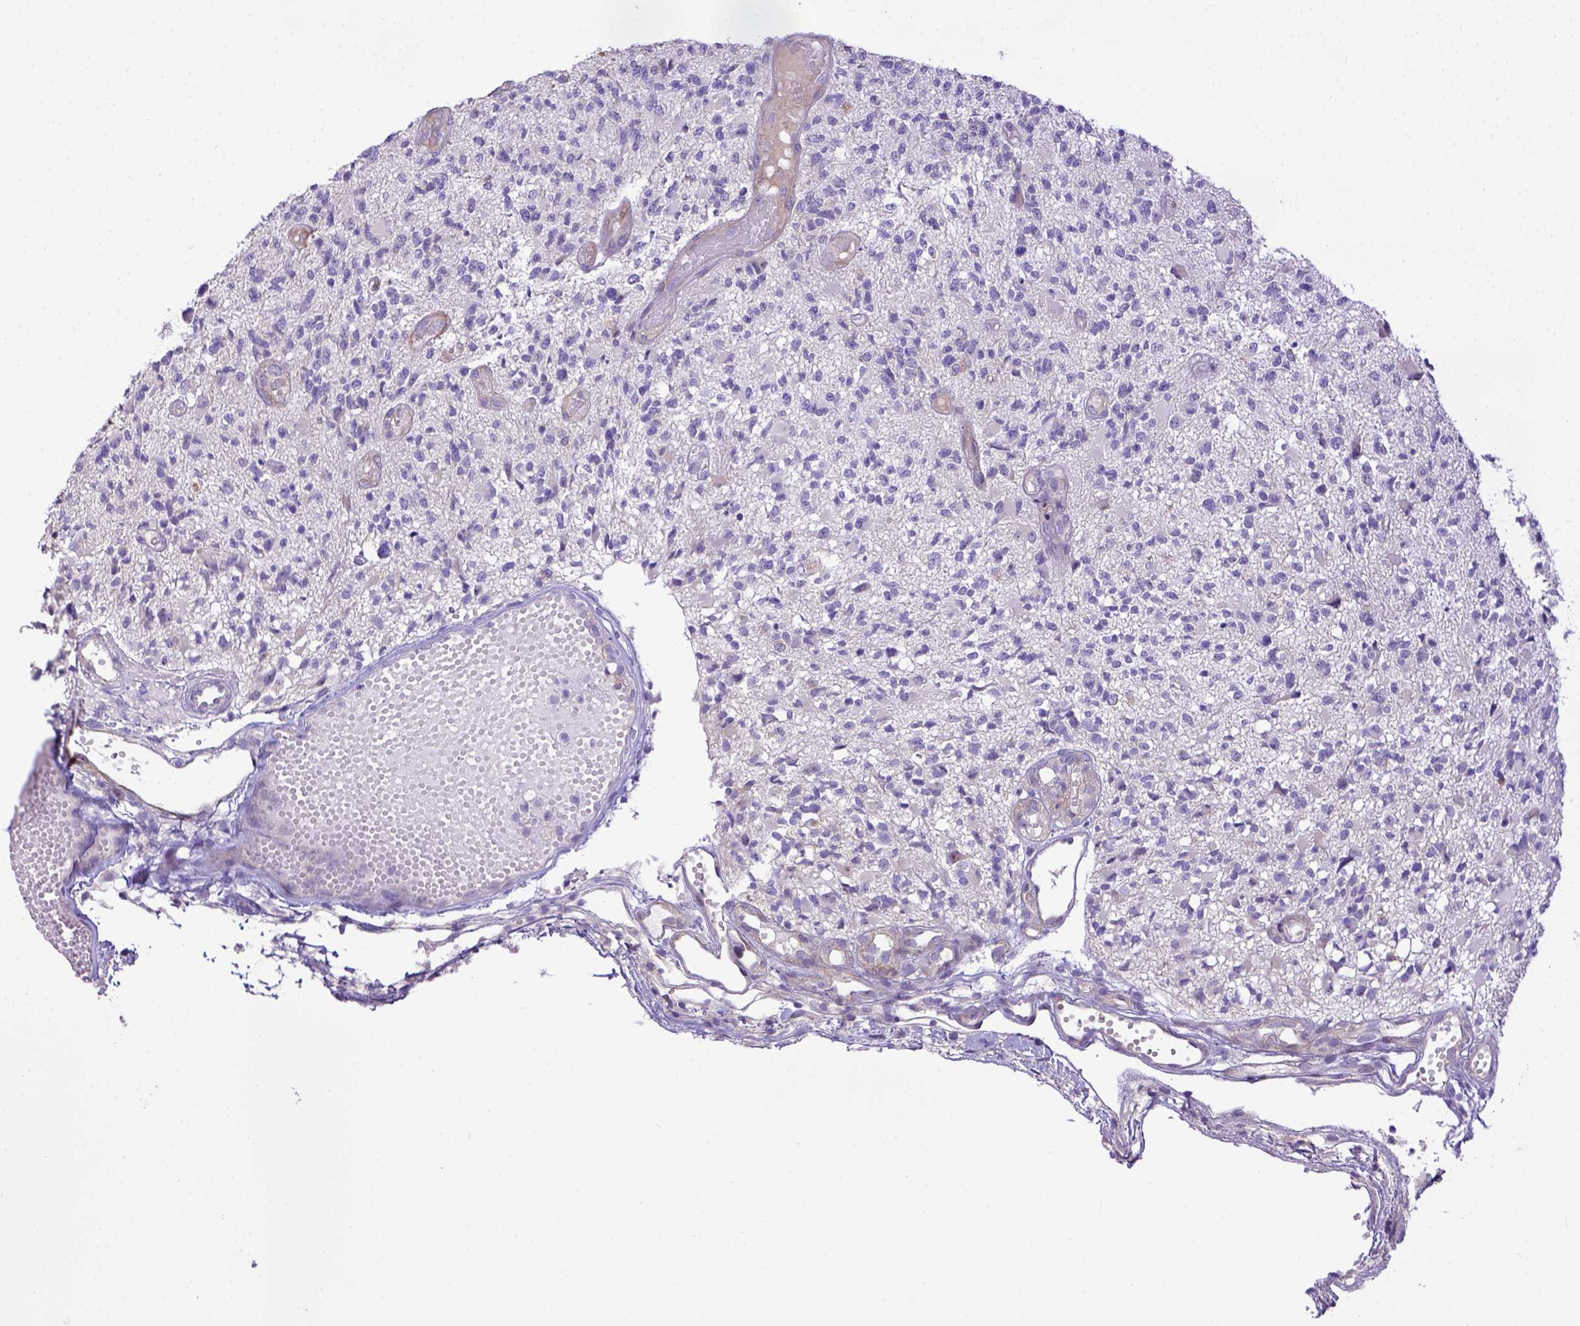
{"staining": {"intensity": "negative", "quantity": "none", "location": "none"}, "tissue": "glioma", "cell_type": "Tumor cells", "image_type": "cancer", "snomed": [{"axis": "morphology", "description": "Glioma, malignant, High grade"}, {"axis": "topography", "description": "Brain"}], "caption": "DAB (3,3'-diaminobenzidine) immunohistochemical staining of glioma reveals no significant positivity in tumor cells.", "gene": "CD40", "patient": {"sex": "female", "age": 63}}